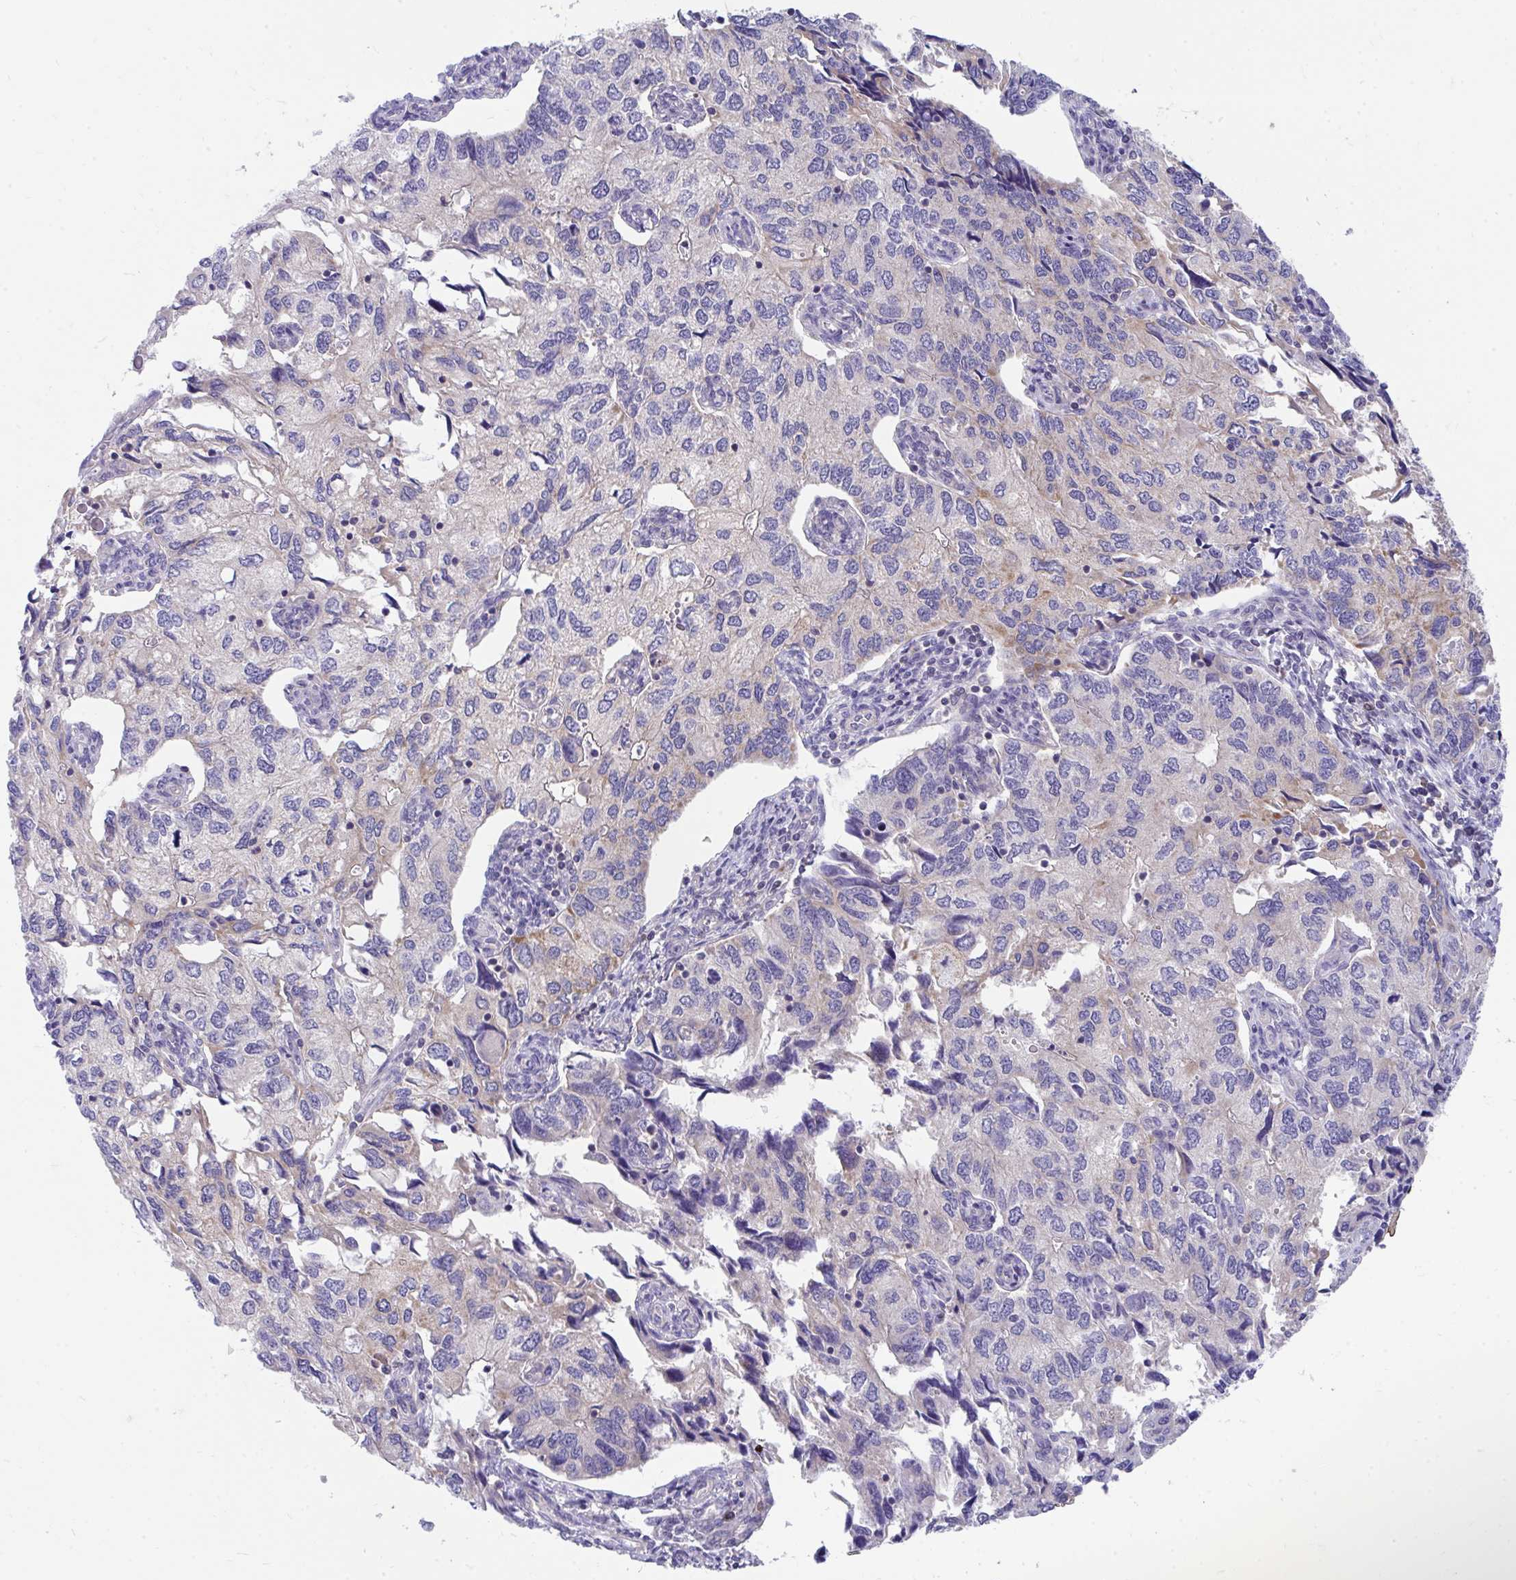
{"staining": {"intensity": "negative", "quantity": "none", "location": "none"}, "tissue": "endometrial cancer", "cell_type": "Tumor cells", "image_type": "cancer", "snomed": [{"axis": "morphology", "description": "Carcinoma, NOS"}, {"axis": "topography", "description": "Uterus"}], "caption": "Histopathology image shows no significant protein expression in tumor cells of endometrial carcinoma.", "gene": "FHIP1B", "patient": {"sex": "female", "age": 76}}